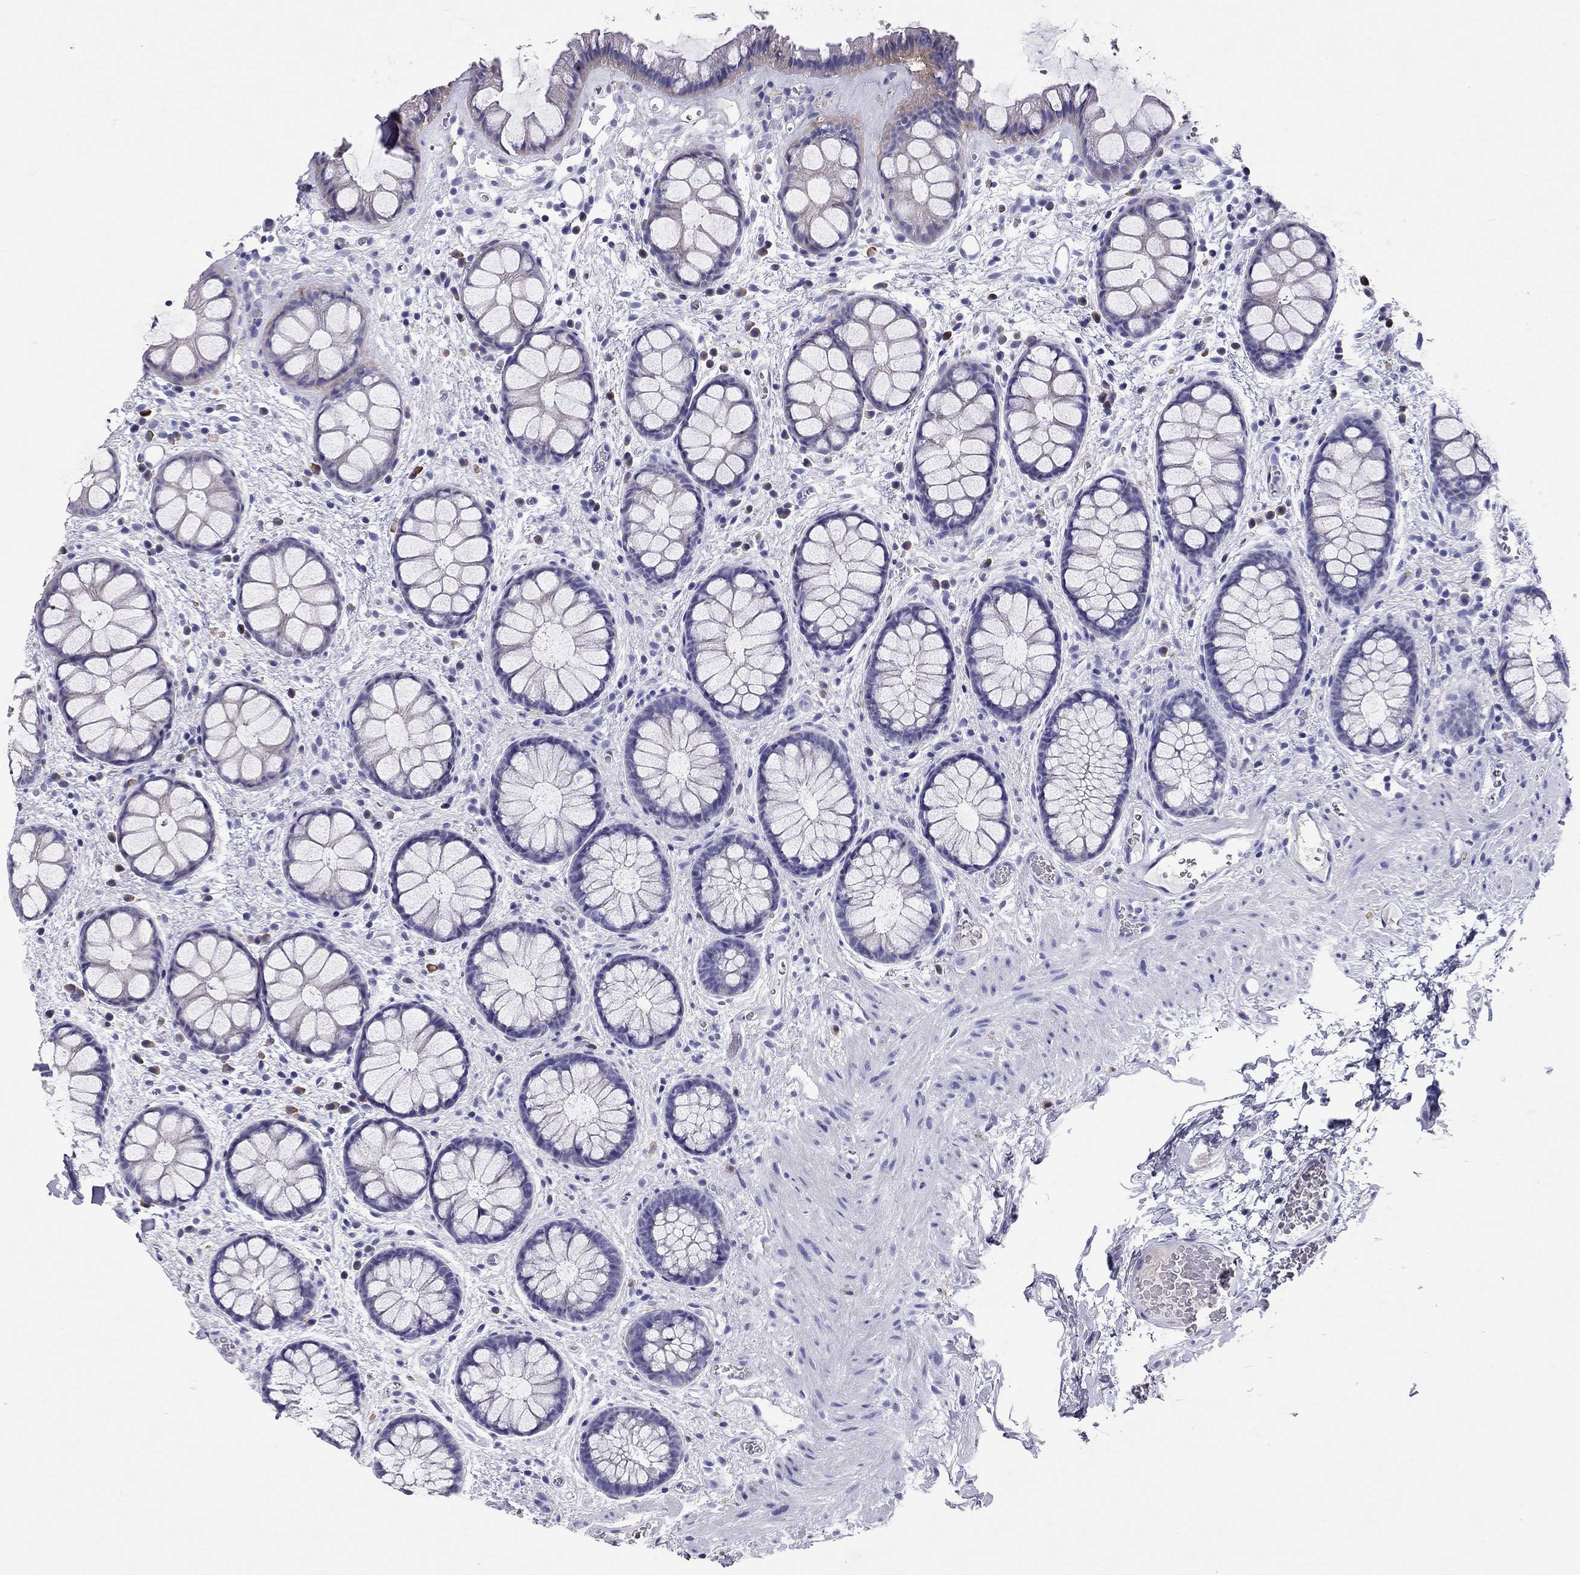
{"staining": {"intensity": "negative", "quantity": "none", "location": "none"}, "tissue": "rectum", "cell_type": "Glandular cells", "image_type": "normal", "snomed": [{"axis": "morphology", "description": "Normal tissue, NOS"}, {"axis": "topography", "description": "Rectum"}], "caption": "The histopathology image demonstrates no staining of glandular cells in normal rectum.", "gene": "CALHM1", "patient": {"sex": "female", "age": 62}}